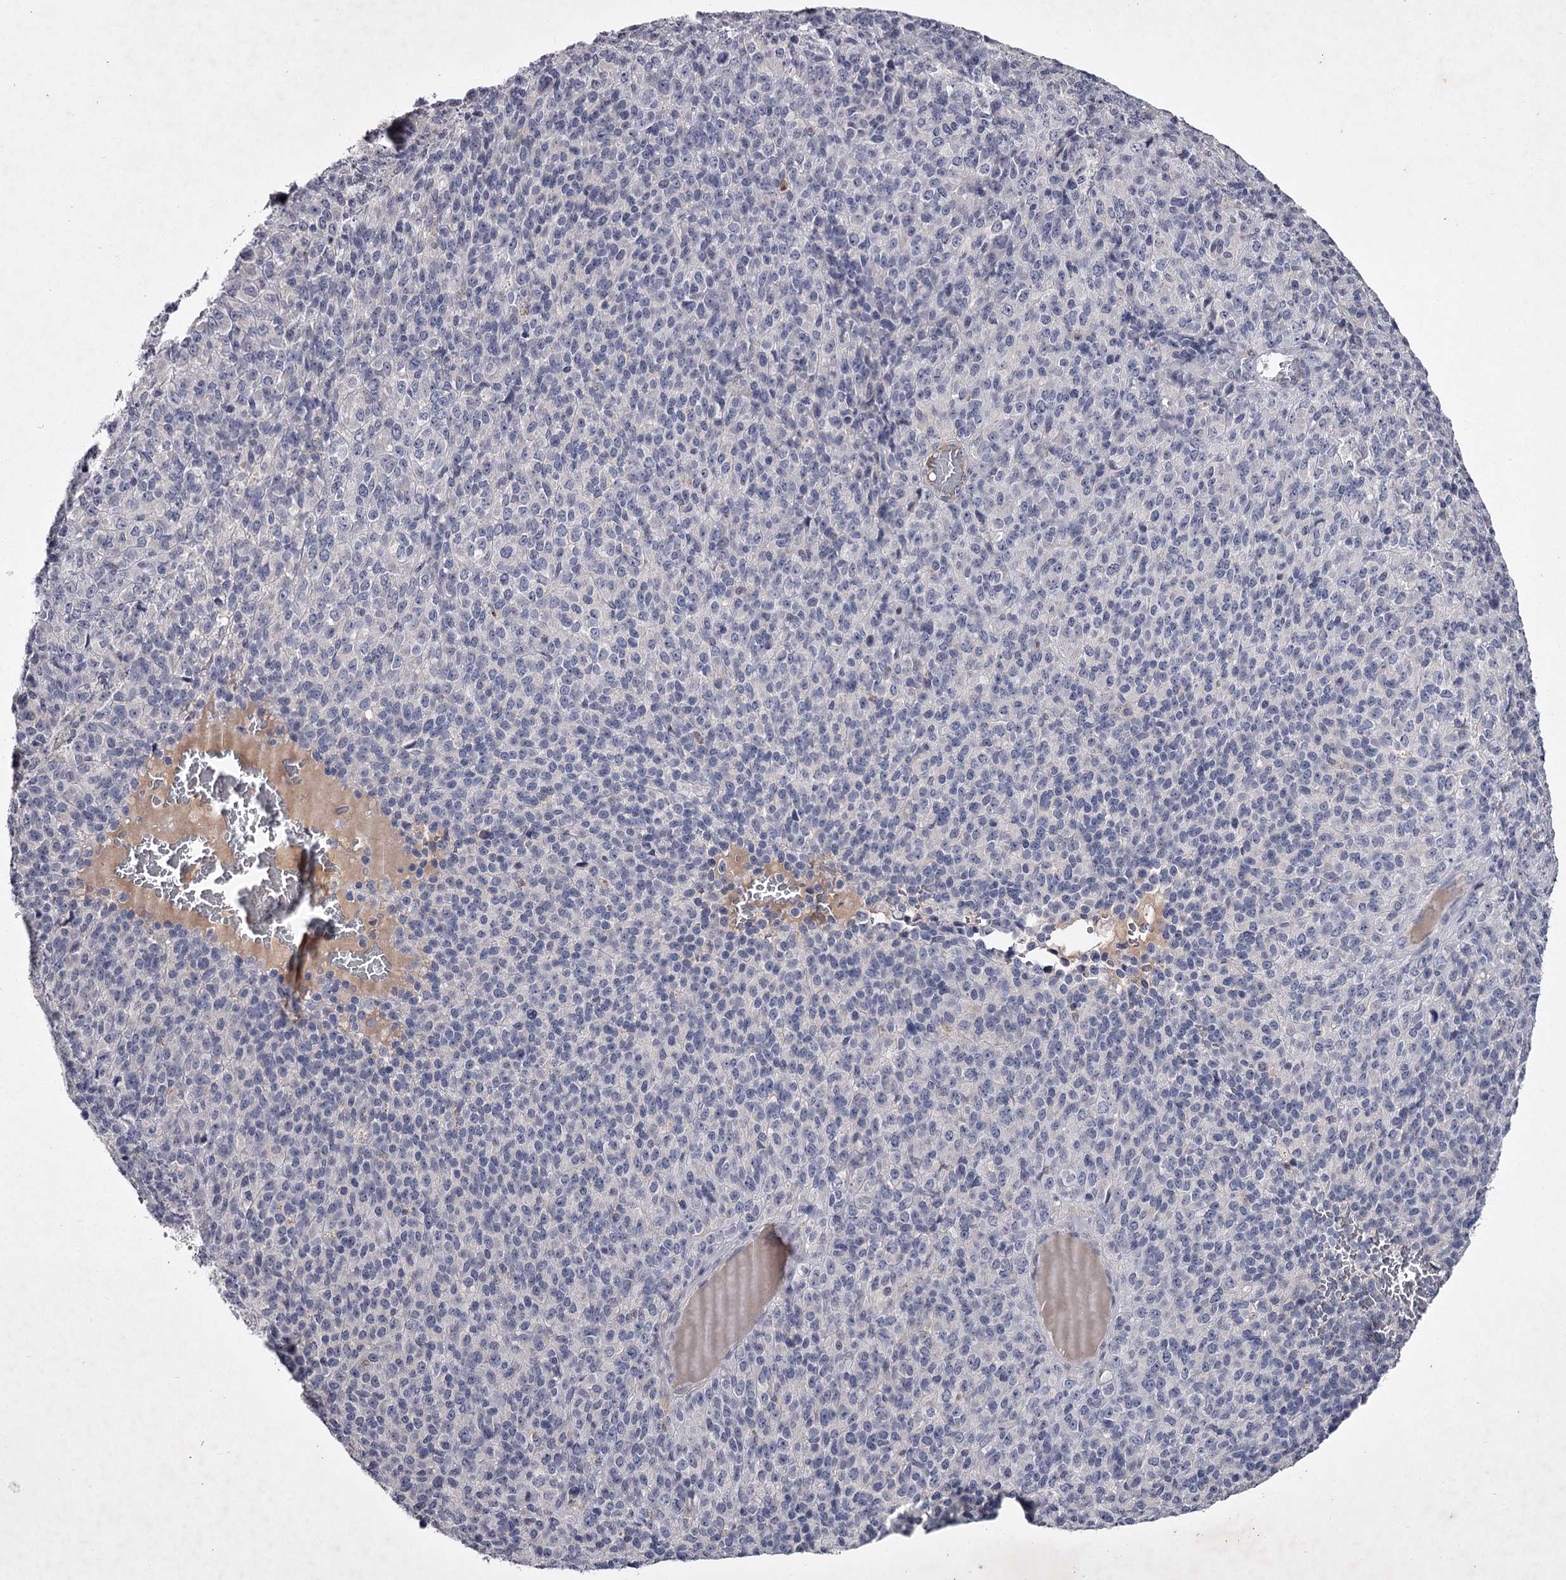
{"staining": {"intensity": "negative", "quantity": "none", "location": "none"}, "tissue": "melanoma", "cell_type": "Tumor cells", "image_type": "cancer", "snomed": [{"axis": "morphology", "description": "Malignant melanoma, Metastatic site"}, {"axis": "topography", "description": "Brain"}], "caption": "The IHC photomicrograph has no significant positivity in tumor cells of malignant melanoma (metastatic site) tissue. The staining is performed using DAB (3,3'-diaminobenzidine) brown chromogen with nuclei counter-stained in using hematoxylin.", "gene": "FDXACB1", "patient": {"sex": "female", "age": 56}}